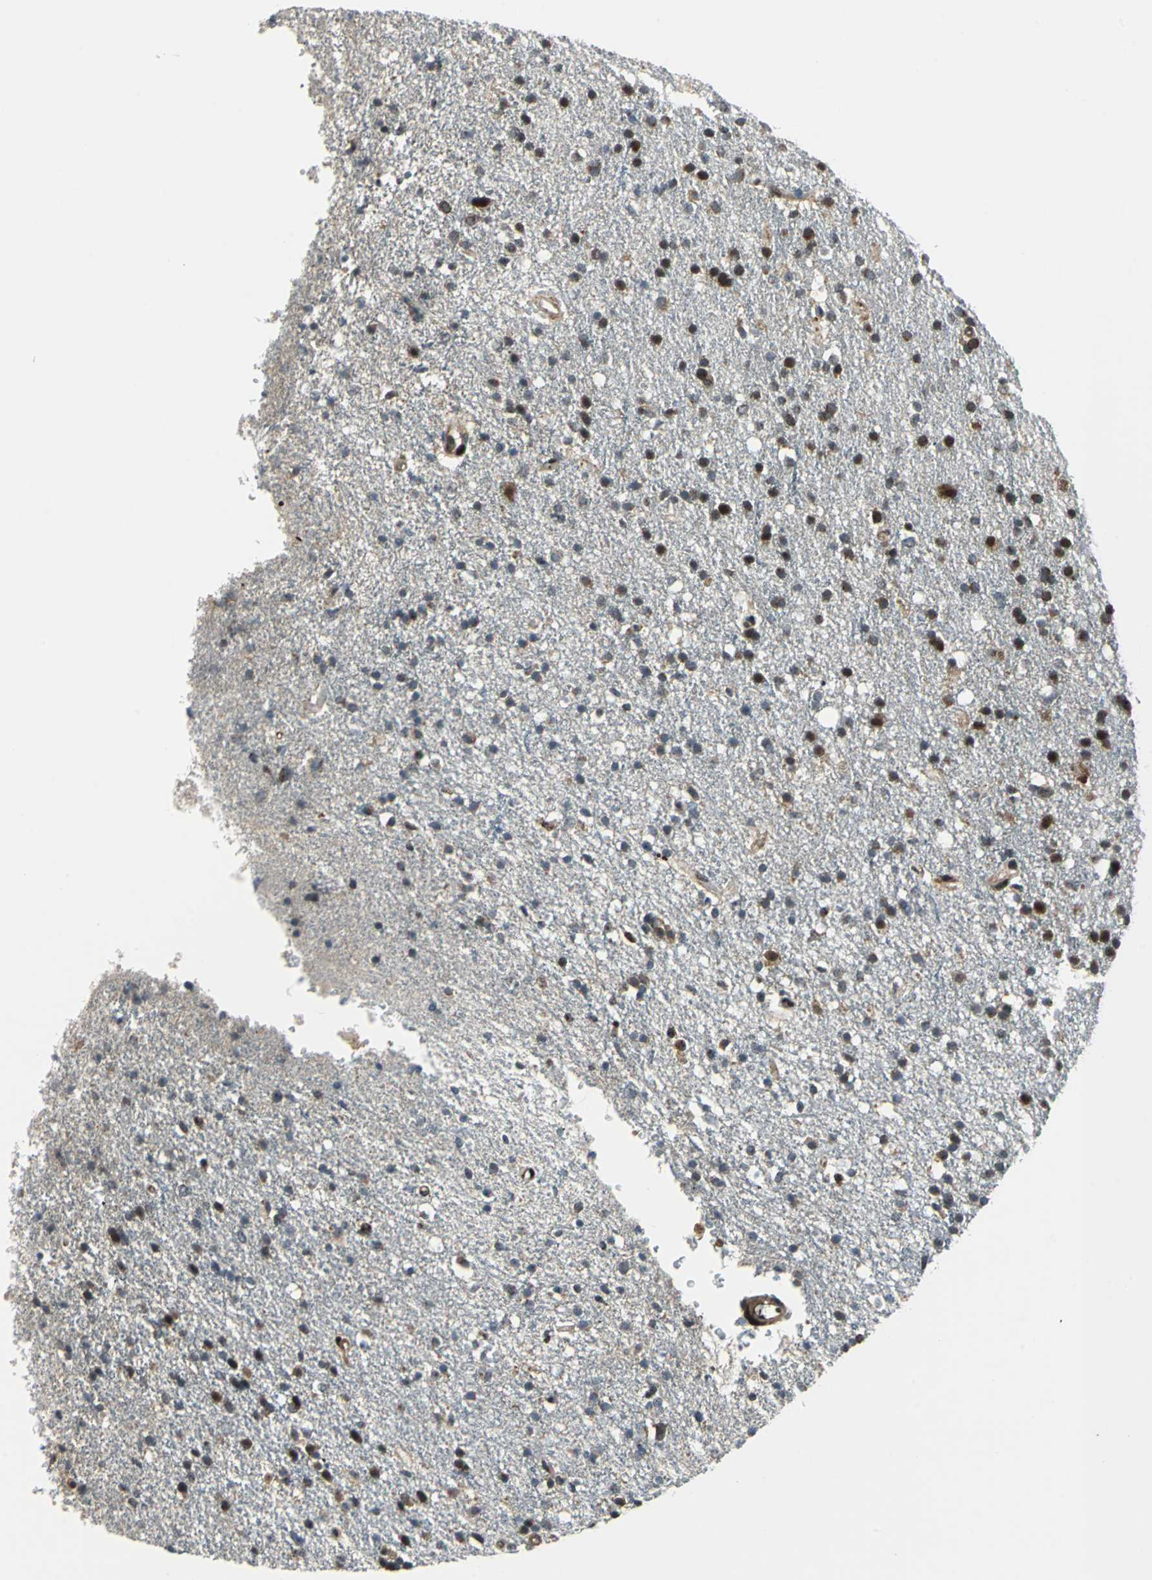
{"staining": {"intensity": "moderate", "quantity": "25%-75%", "location": "cytoplasmic/membranous,nuclear"}, "tissue": "glioma", "cell_type": "Tumor cells", "image_type": "cancer", "snomed": [{"axis": "morphology", "description": "Glioma, malignant, High grade"}, {"axis": "topography", "description": "Brain"}], "caption": "Brown immunohistochemical staining in human malignant high-grade glioma exhibits moderate cytoplasmic/membranous and nuclear staining in about 25%-75% of tumor cells.", "gene": "AATF", "patient": {"sex": "male", "age": 33}}